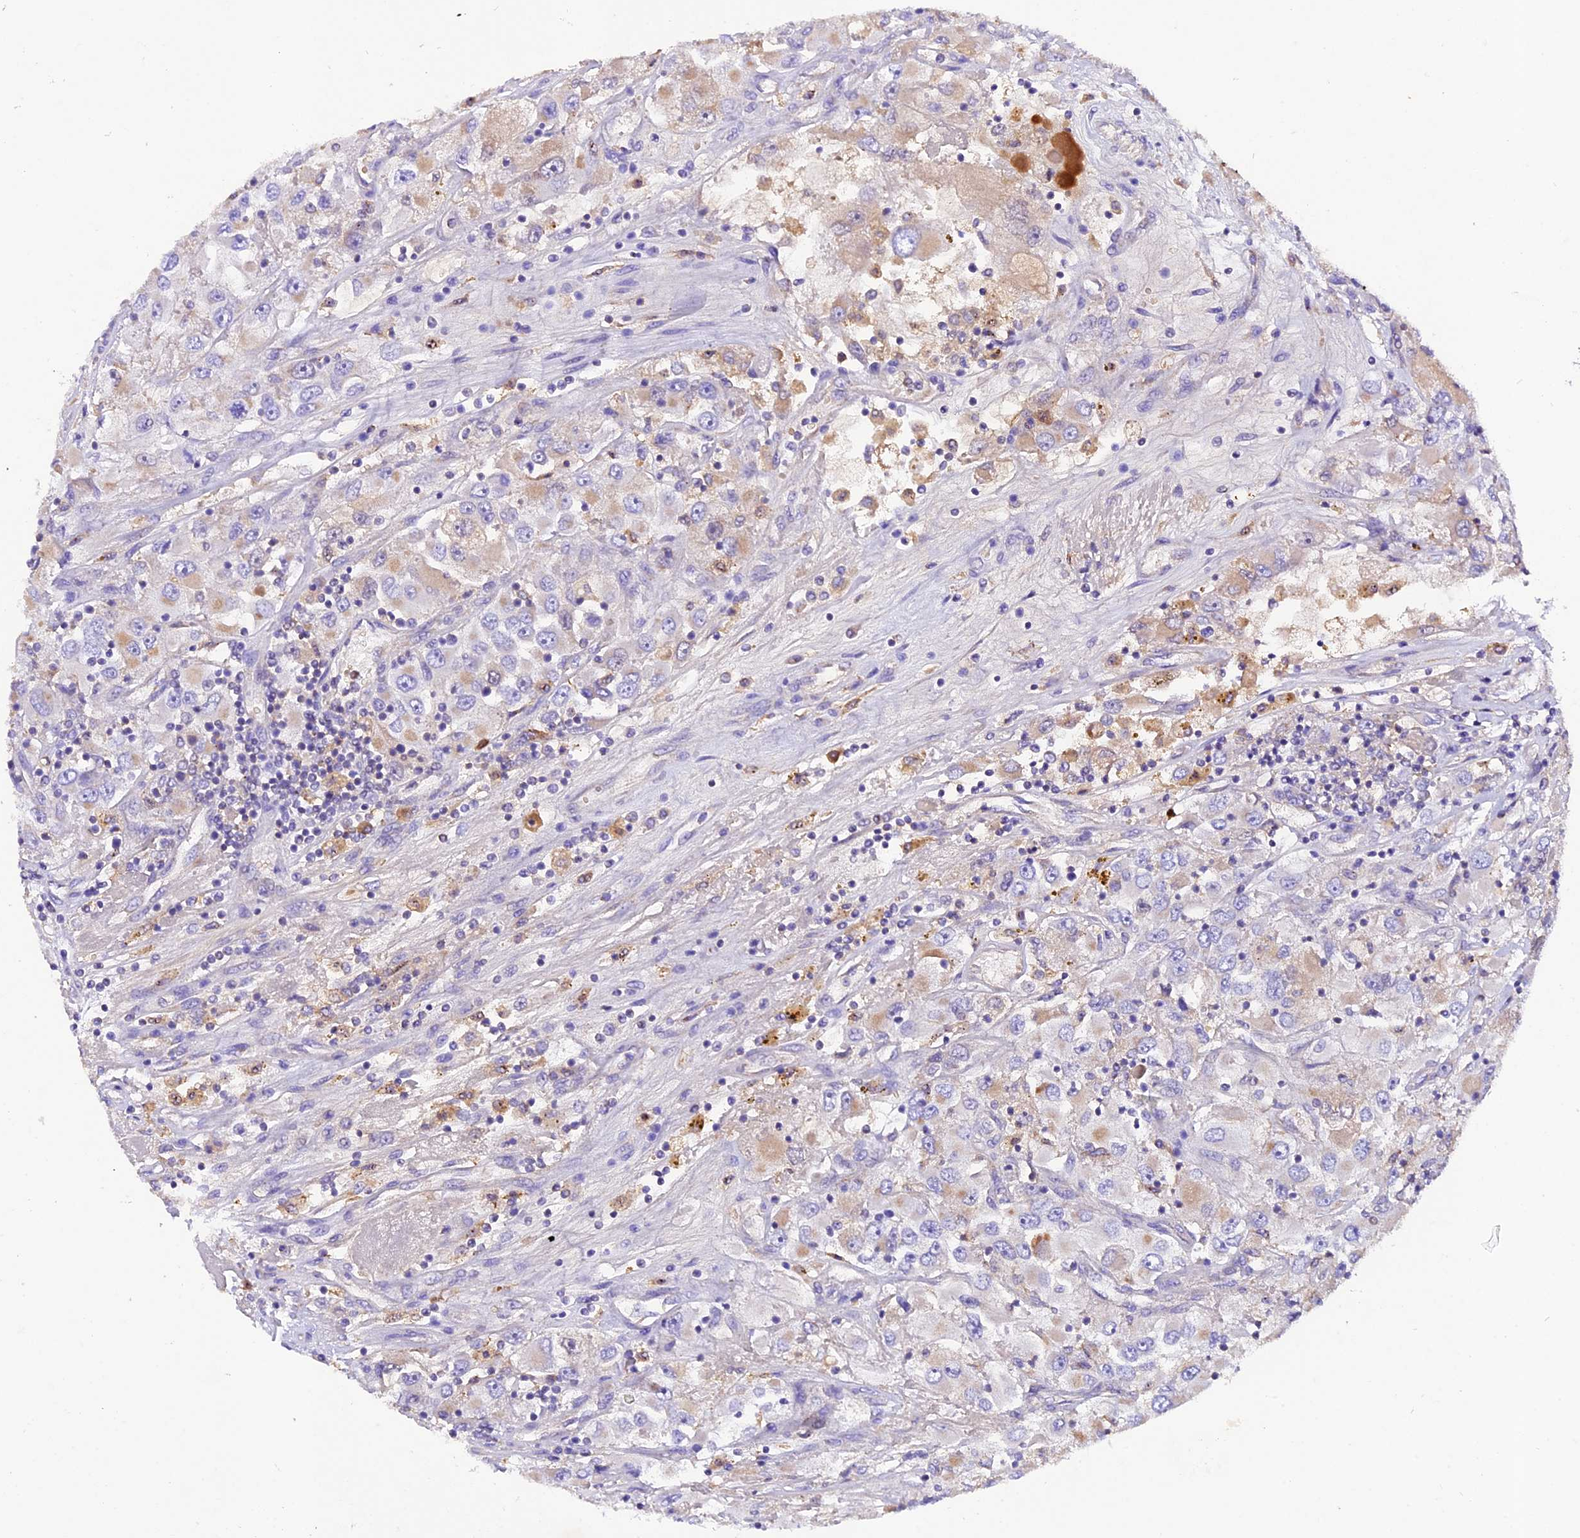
{"staining": {"intensity": "negative", "quantity": "none", "location": "none"}, "tissue": "renal cancer", "cell_type": "Tumor cells", "image_type": "cancer", "snomed": [{"axis": "morphology", "description": "Adenocarcinoma, NOS"}, {"axis": "topography", "description": "Kidney"}], "caption": "Human adenocarcinoma (renal) stained for a protein using immunohistochemistry reveals no positivity in tumor cells.", "gene": "SIX5", "patient": {"sex": "female", "age": 52}}